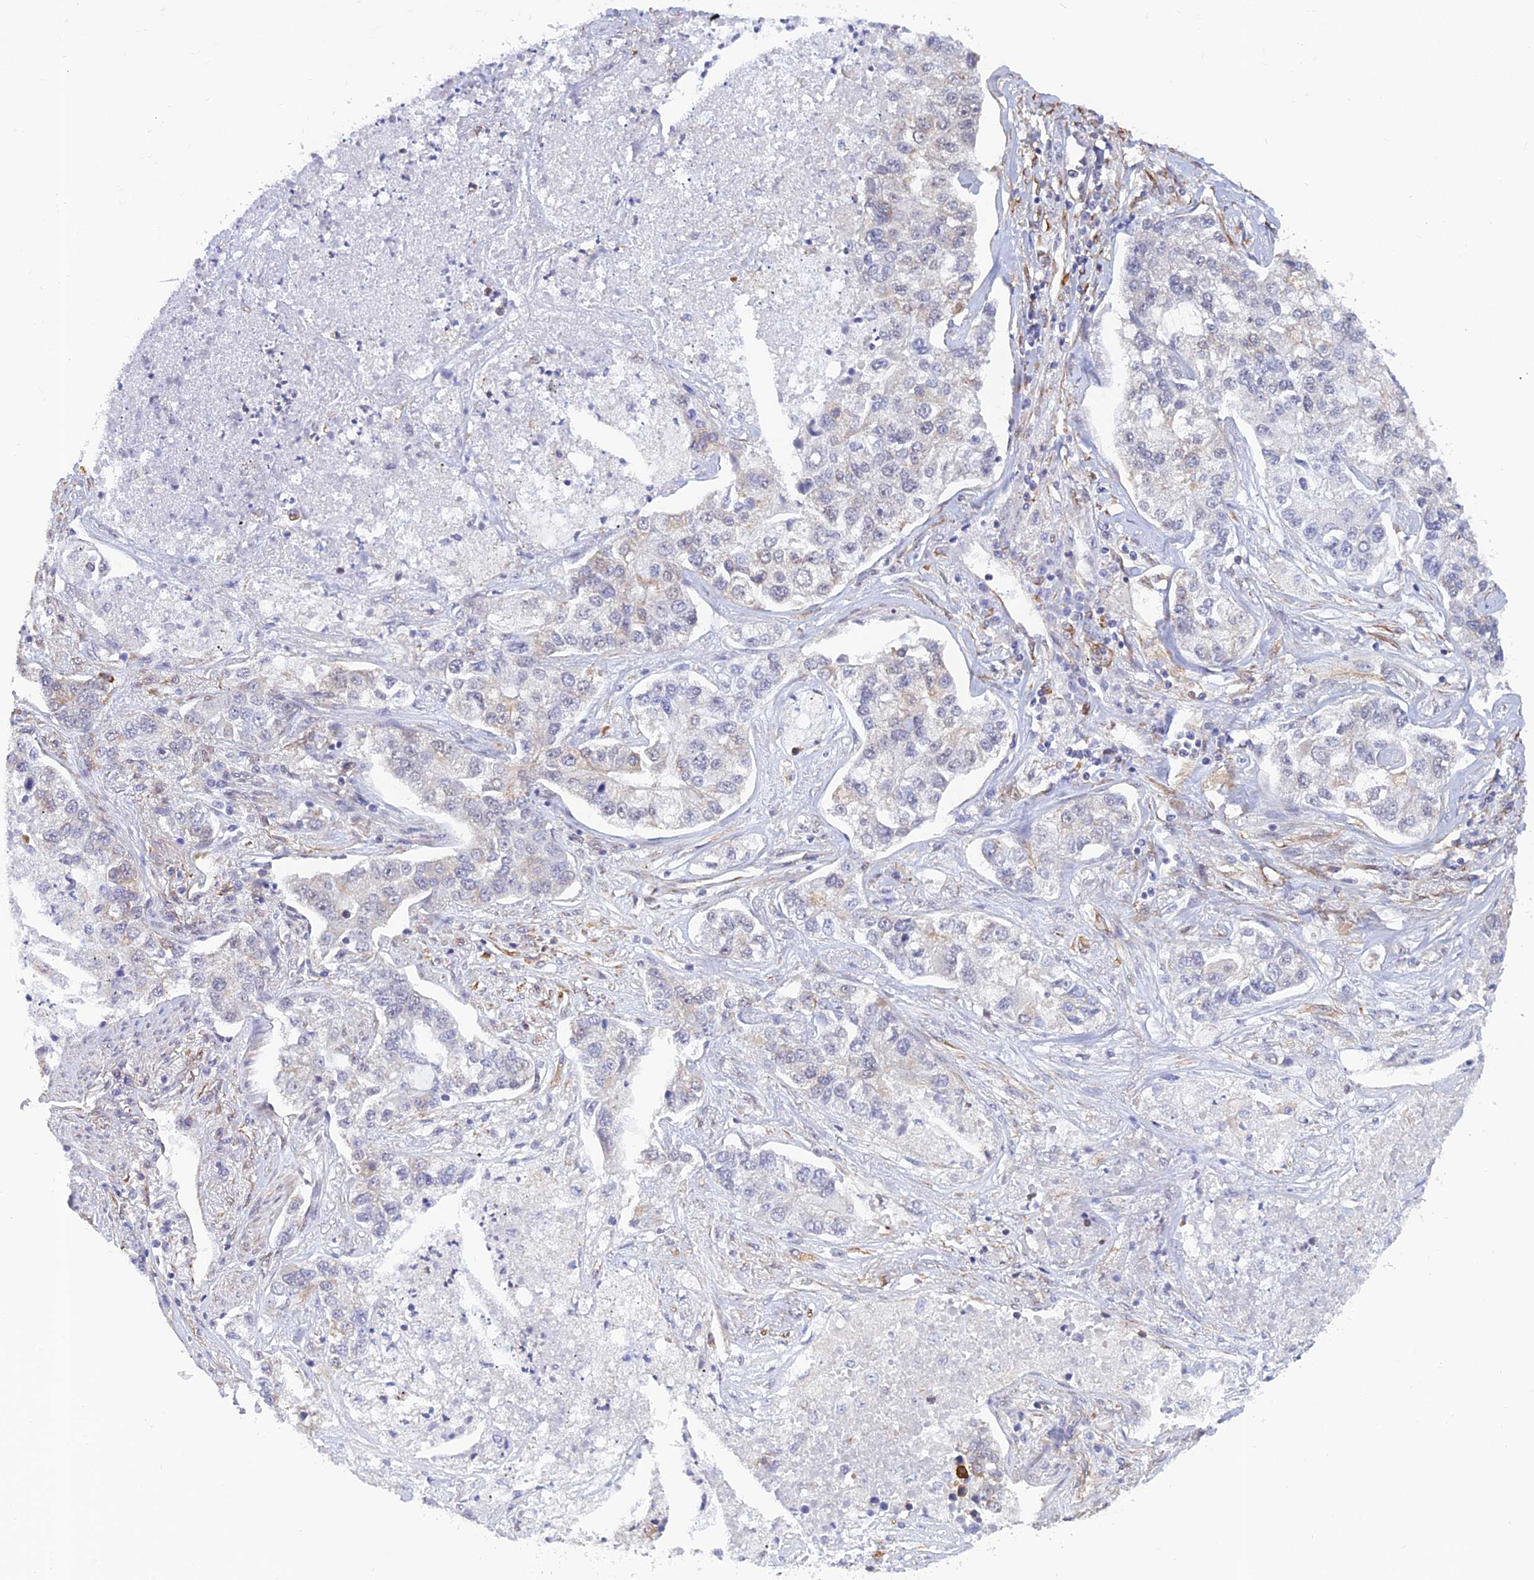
{"staining": {"intensity": "moderate", "quantity": "<25%", "location": "cytoplasmic/membranous"}, "tissue": "lung cancer", "cell_type": "Tumor cells", "image_type": "cancer", "snomed": [{"axis": "morphology", "description": "Adenocarcinoma, NOS"}, {"axis": "topography", "description": "Lung"}], "caption": "A low amount of moderate cytoplasmic/membranous staining is present in approximately <25% of tumor cells in lung cancer tissue.", "gene": "PAGR1", "patient": {"sex": "male", "age": 49}}